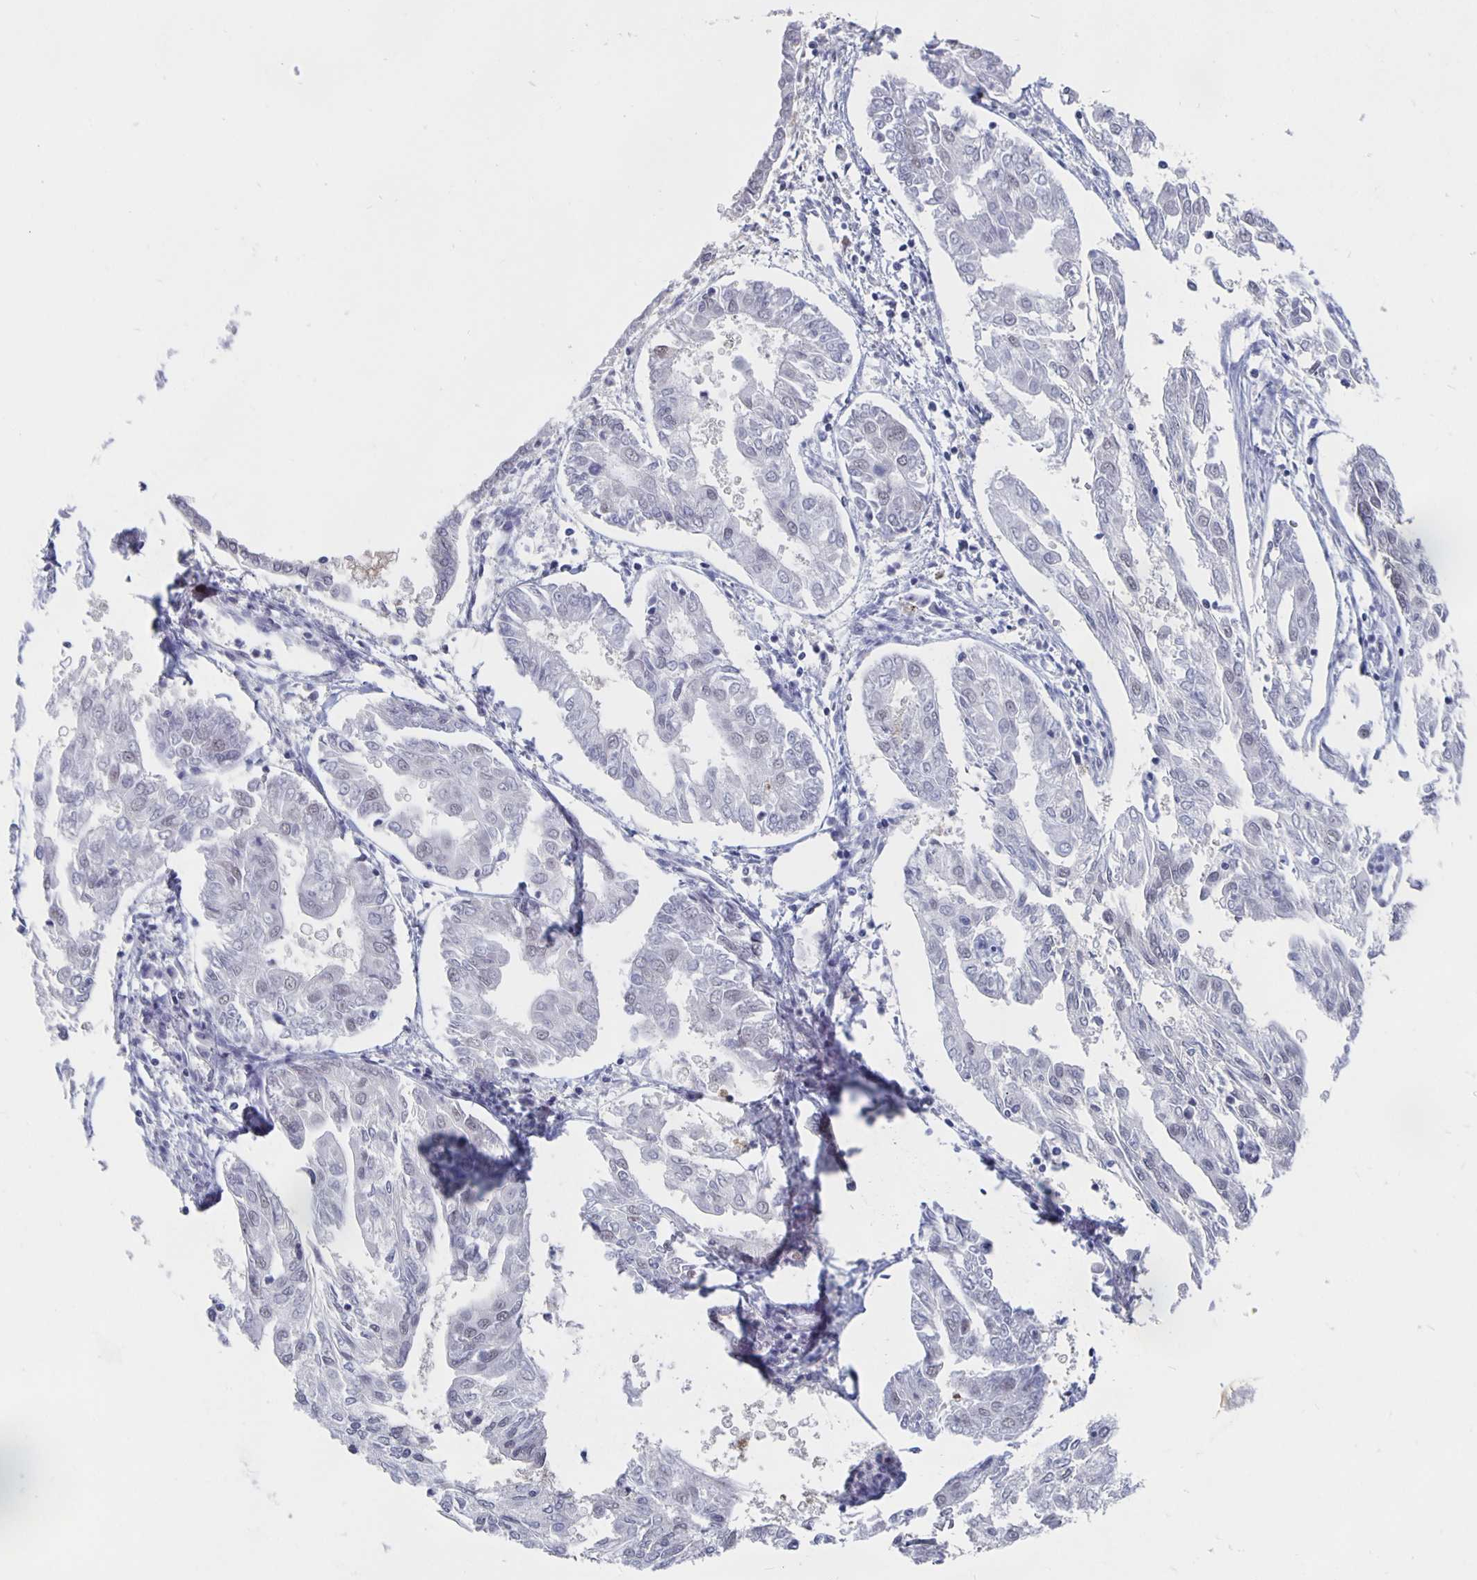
{"staining": {"intensity": "negative", "quantity": "none", "location": "none"}, "tissue": "endometrial cancer", "cell_type": "Tumor cells", "image_type": "cancer", "snomed": [{"axis": "morphology", "description": "Adenocarcinoma, NOS"}, {"axis": "topography", "description": "Endometrium"}], "caption": "Tumor cells are negative for protein expression in human endometrial adenocarcinoma. (DAB (3,3'-diaminobenzidine) immunohistochemistry (IHC) with hematoxylin counter stain).", "gene": "ZNF691", "patient": {"sex": "female", "age": 68}}